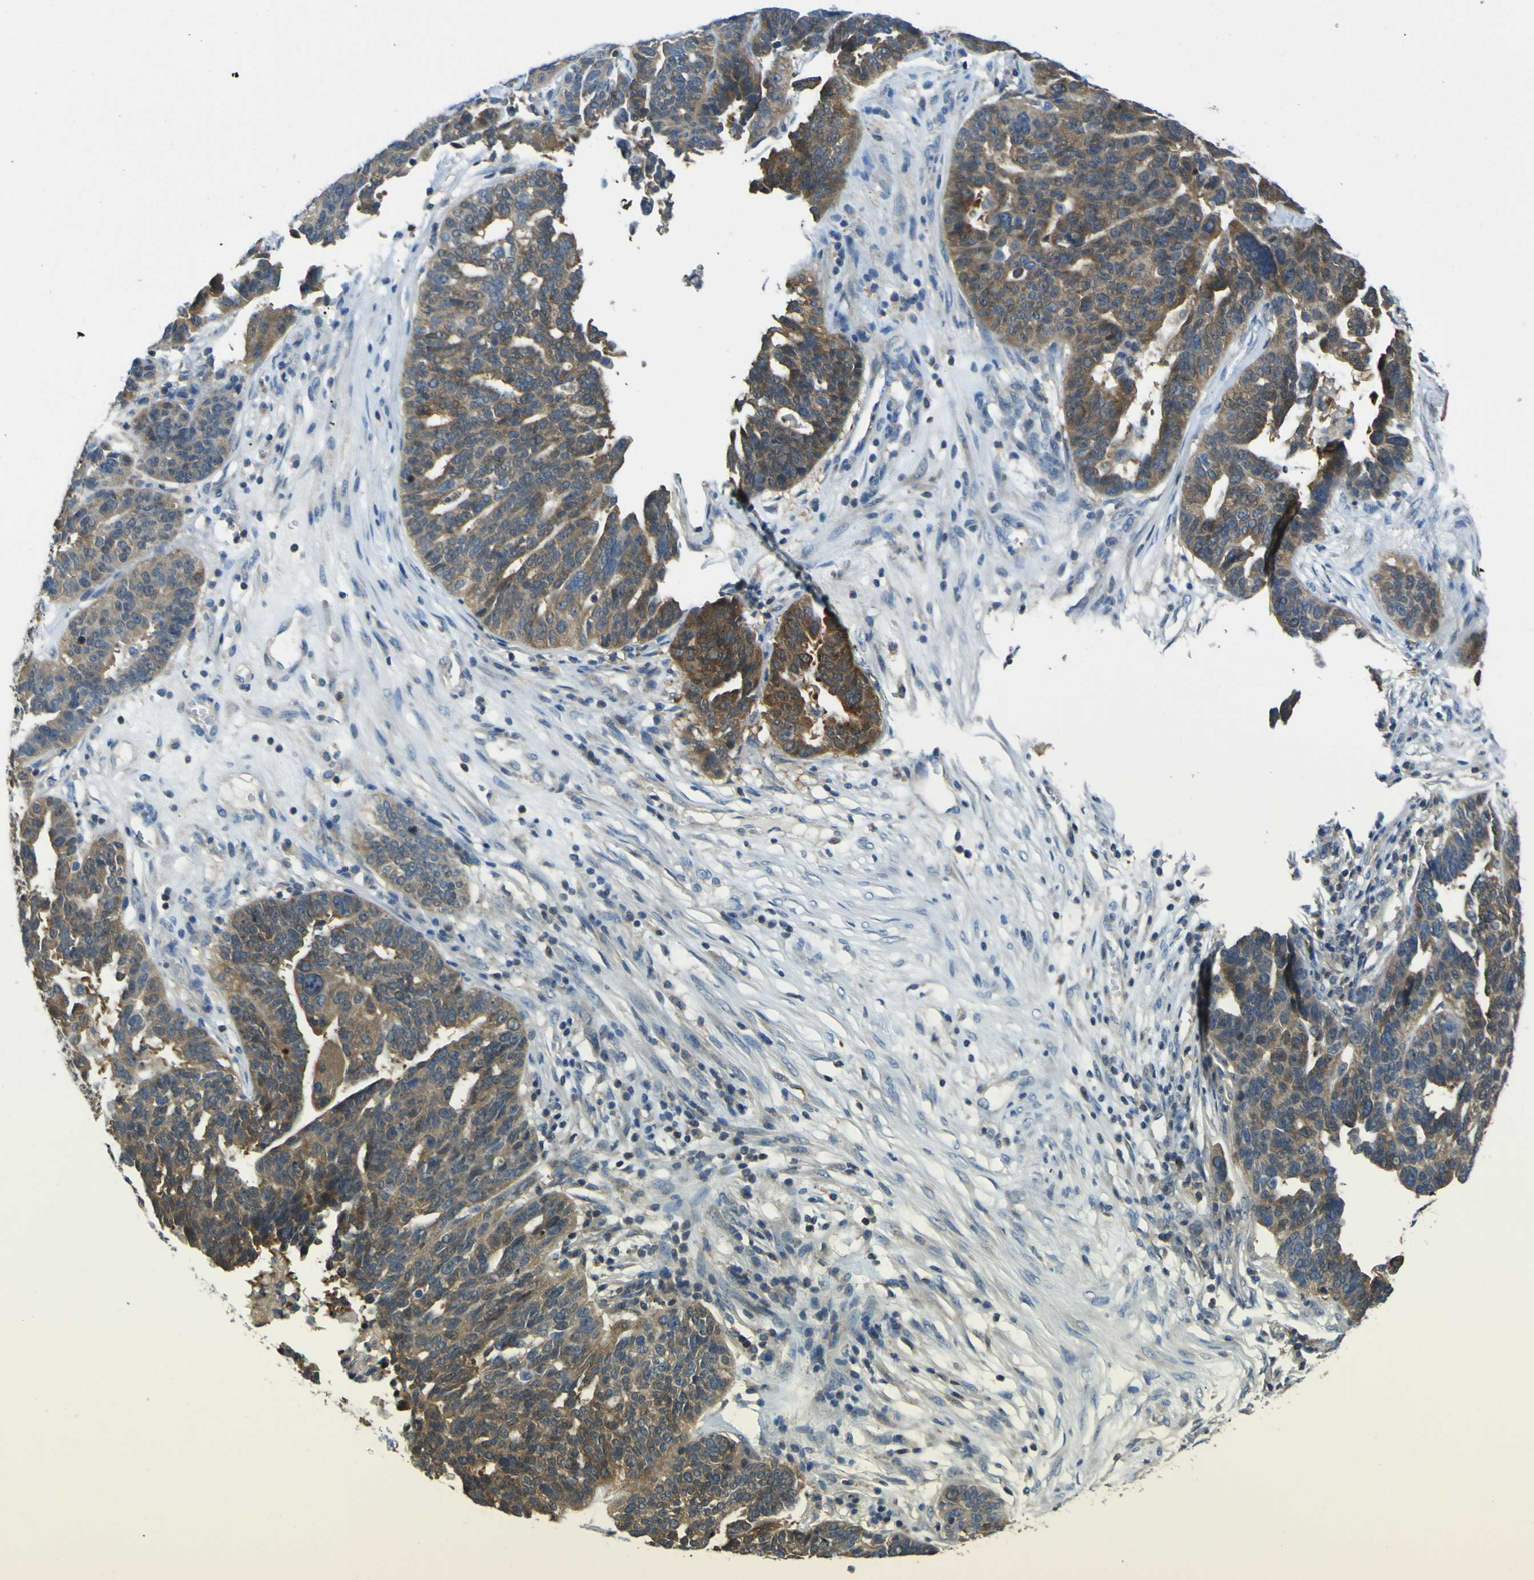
{"staining": {"intensity": "moderate", "quantity": ">75%", "location": "cytoplasmic/membranous"}, "tissue": "ovarian cancer", "cell_type": "Tumor cells", "image_type": "cancer", "snomed": [{"axis": "morphology", "description": "Cystadenocarcinoma, serous, NOS"}, {"axis": "topography", "description": "Ovary"}], "caption": "Tumor cells show medium levels of moderate cytoplasmic/membranous staining in approximately >75% of cells in ovarian cancer (serous cystadenocarcinoma). Nuclei are stained in blue.", "gene": "EML2", "patient": {"sex": "female", "age": 59}}